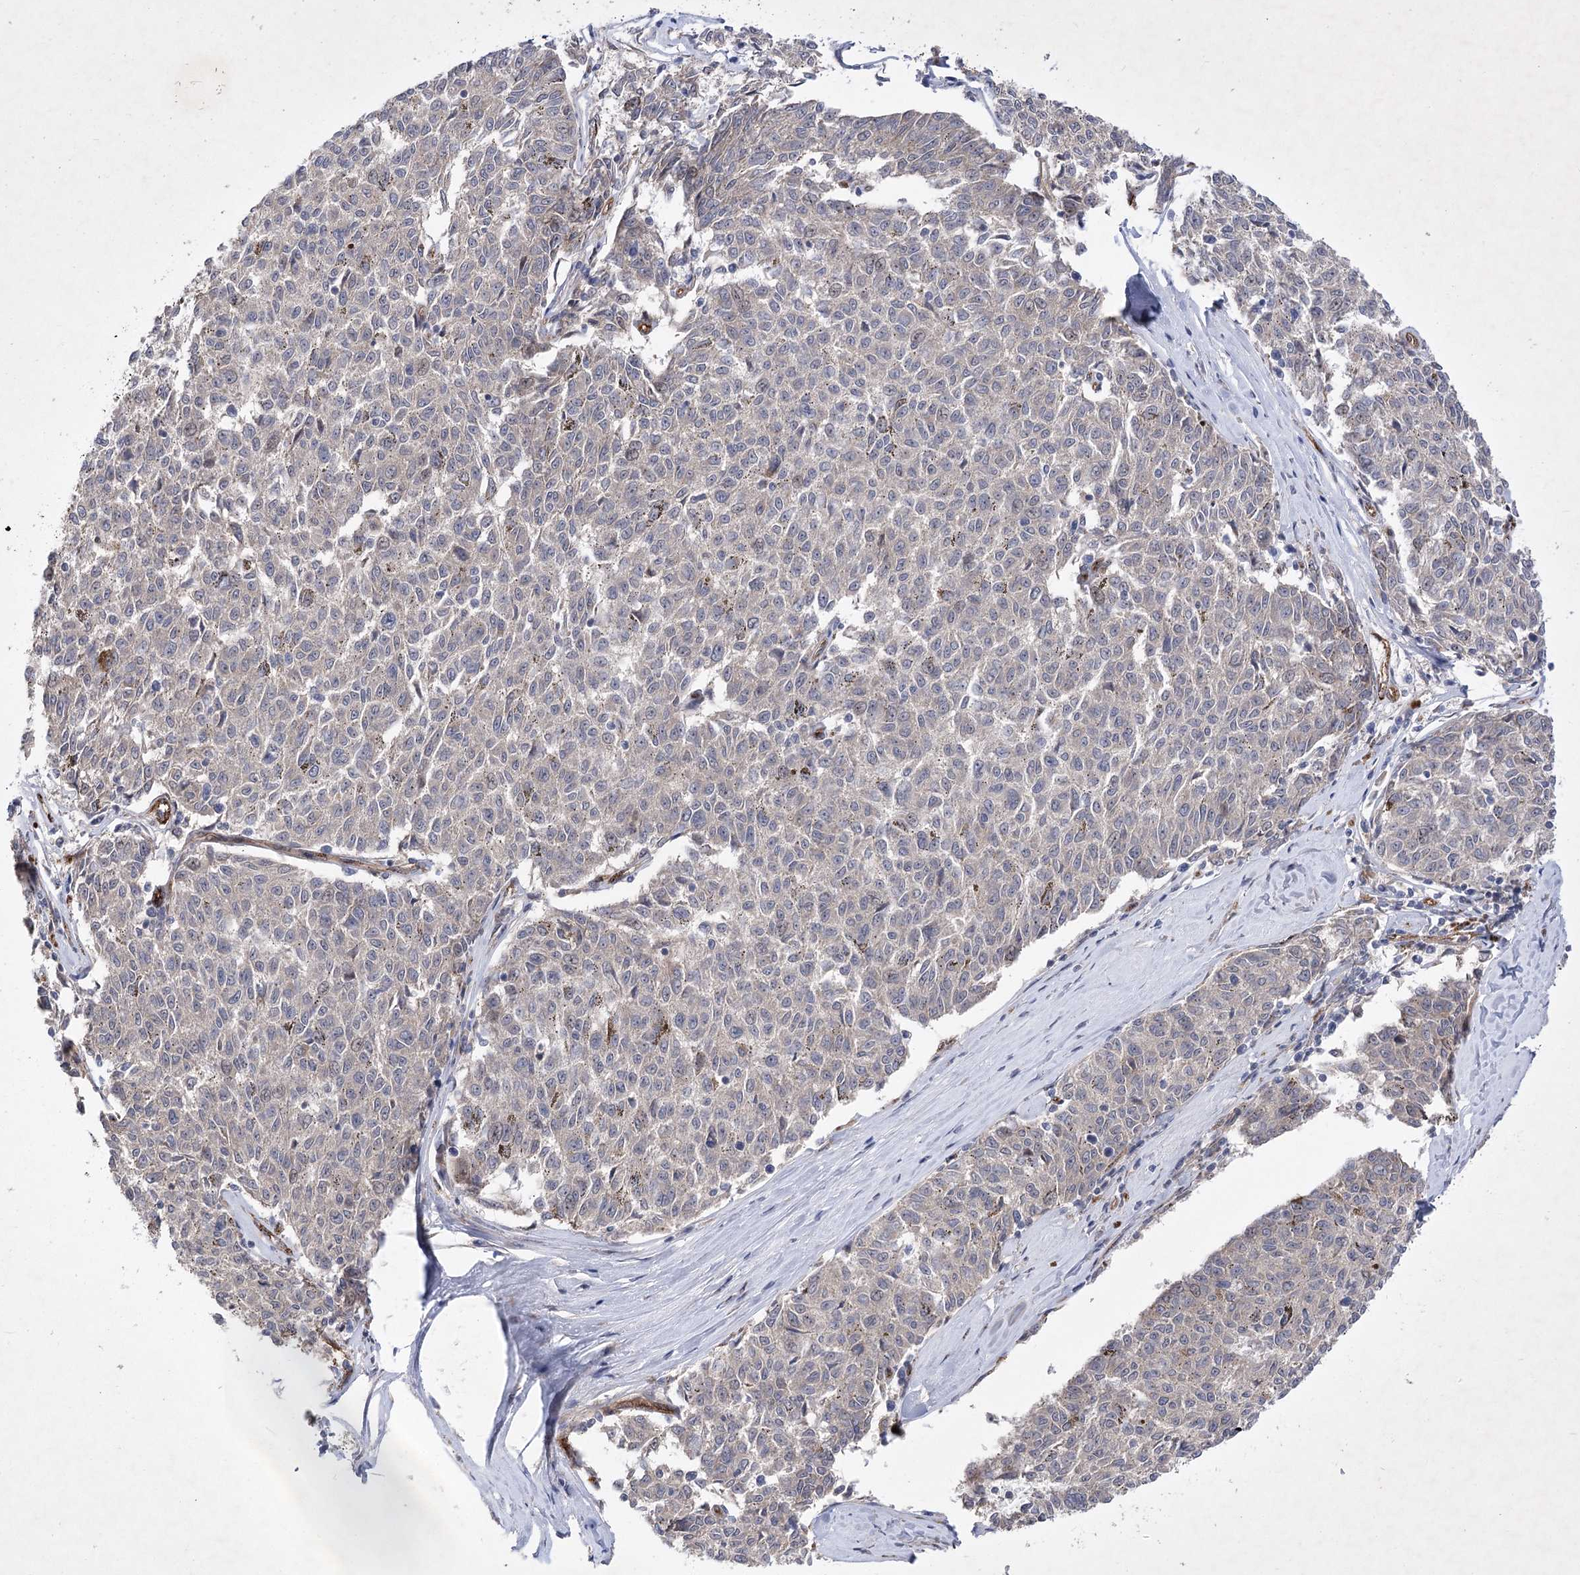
{"staining": {"intensity": "negative", "quantity": "none", "location": "none"}, "tissue": "melanoma", "cell_type": "Tumor cells", "image_type": "cancer", "snomed": [{"axis": "morphology", "description": "Malignant melanoma, NOS"}, {"axis": "topography", "description": "Skin"}], "caption": "The histopathology image demonstrates no staining of tumor cells in malignant melanoma. (DAB immunohistochemistry visualized using brightfield microscopy, high magnification).", "gene": "ARHGAP31", "patient": {"sex": "female", "age": 72}}